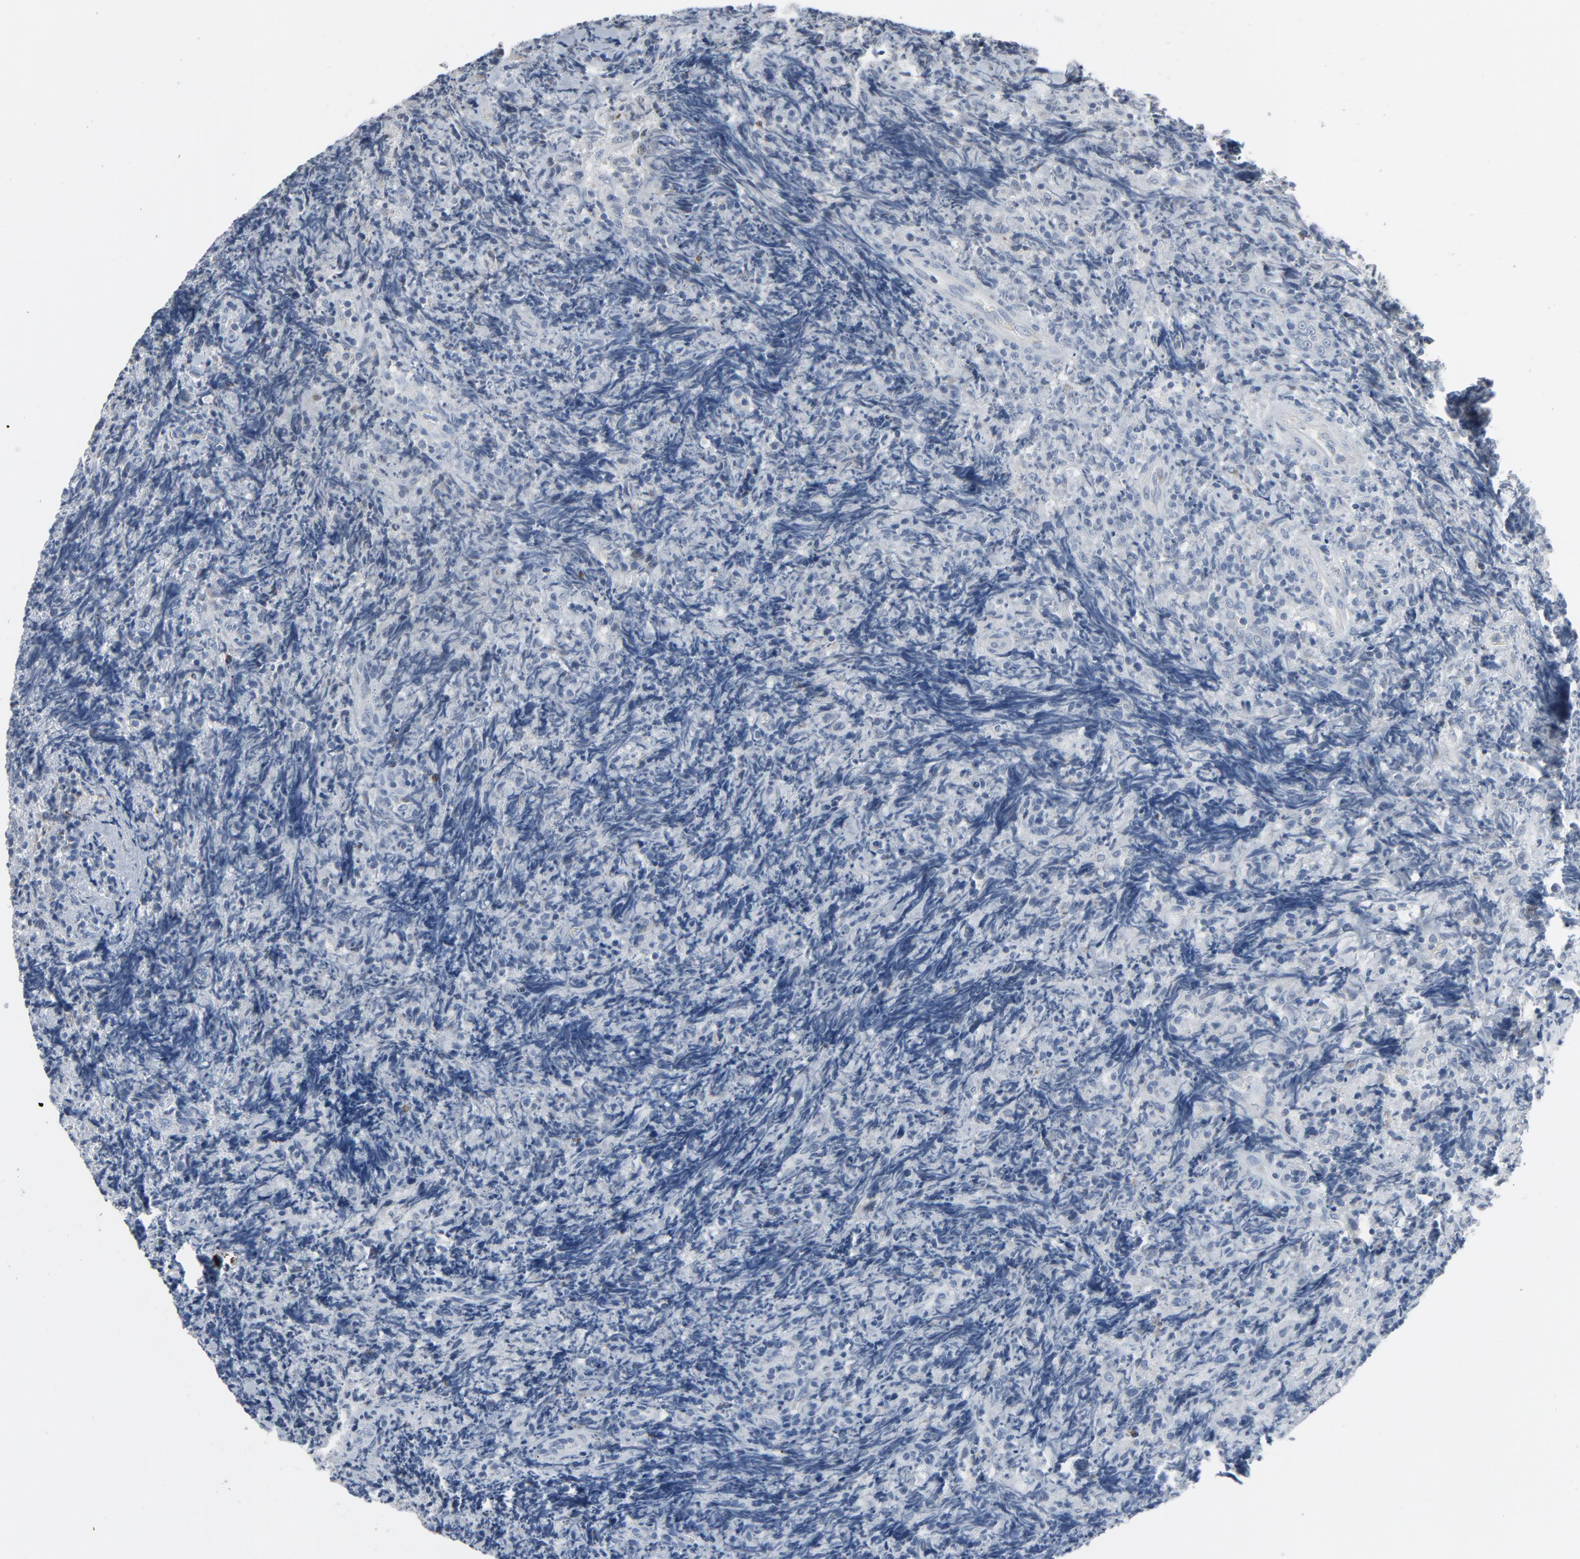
{"staining": {"intensity": "negative", "quantity": "none", "location": "none"}, "tissue": "lymphoma", "cell_type": "Tumor cells", "image_type": "cancer", "snomed": [{"axis": "morphology", "description": "Malignant lymphoma, non-Hodgkin's type, High grade"}, {"axis": "topography", "description": "Tonsil"}], "caption": "There is no significant expression in tumor cells of malignant lymphoma, non-Hodgkin's type (high-grade).", "gene": "GPX2", "patient": {"sex": "female", "age": 36}}